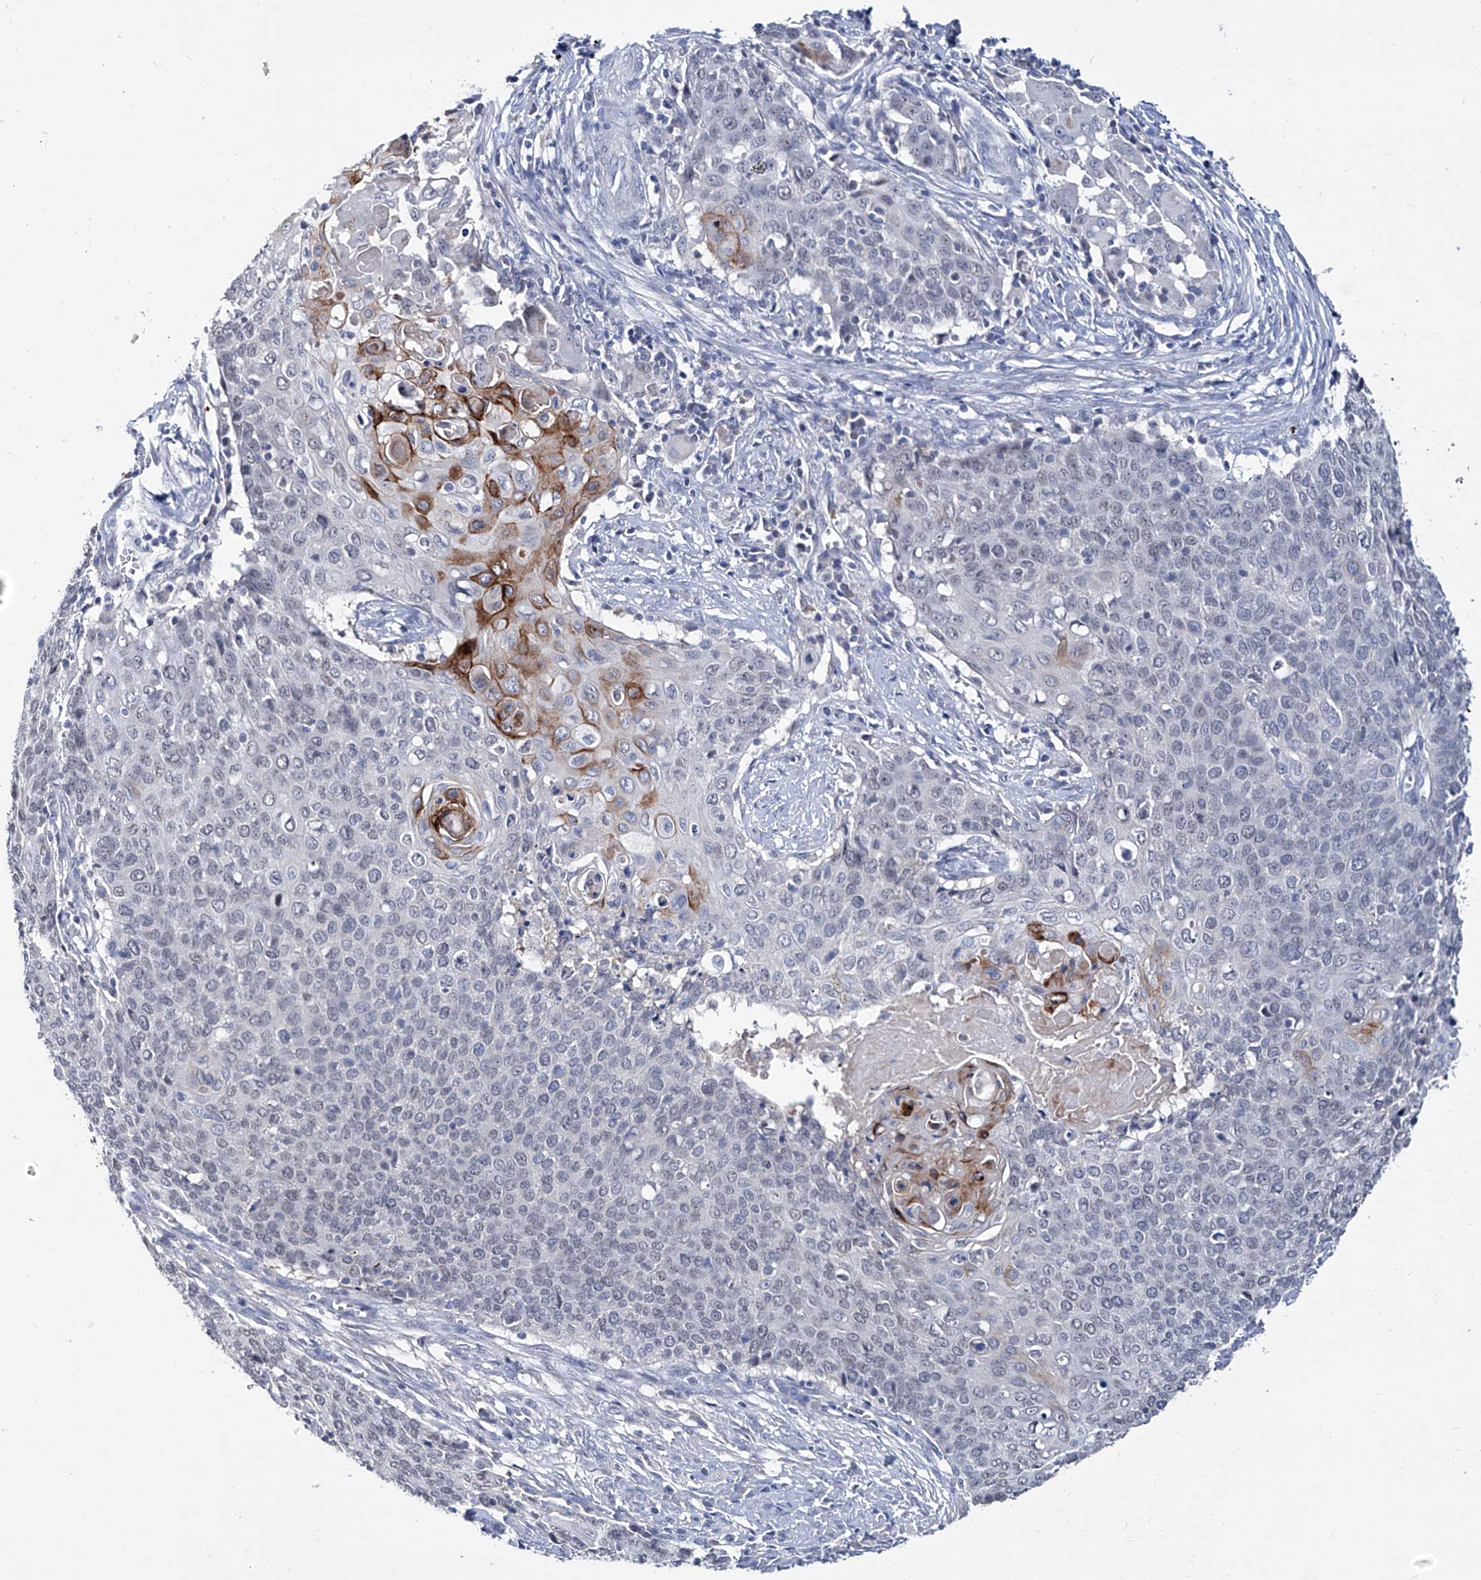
{"staining": {"intensity": "negative", "quantity": "none", "location": "none"}, "tissue": "cervical cancer", "cell_type": "Tumor cells", "image_type": "cancer", "snomed": [{"axis": "morphology", "description": "Squamous cell carcinoma, NOS"}, {"axis": "topography", "description": "Cervix"}], "caption": "Cervical cancer (squamous cell carcinoma) was stained to show a protein in brown. There is no significant positivity in tumor cells.", "gene": "KLHL17", "patient": {"sex": "female", "age": 39}}